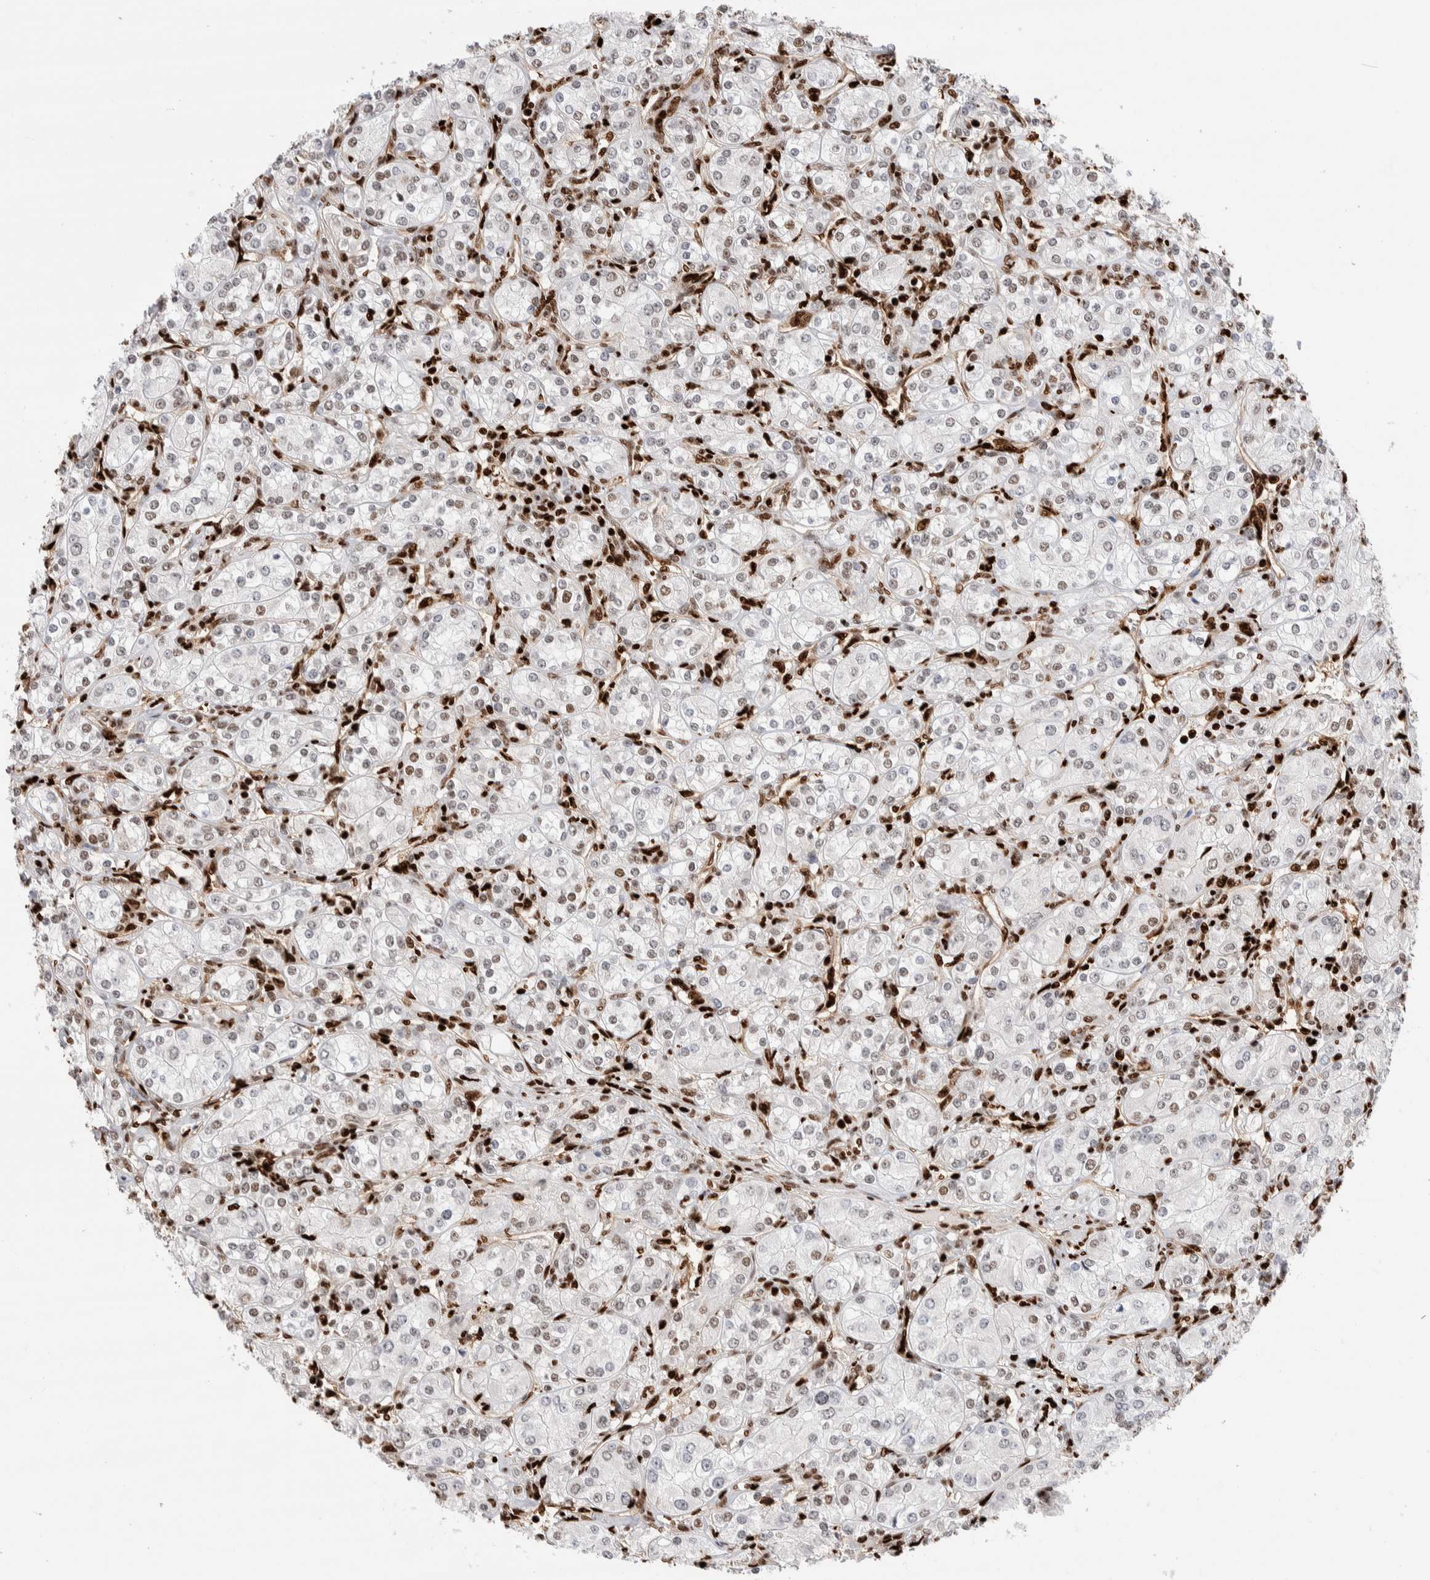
{"staining": {"intensity": "moderate", "quantity": "25%-75%", "location": "nuclear"}, "tissue": "renal cancer", "cell_type": "Tumor cells", "image_type": "cancer", "snomed": [{"axis": "morphology", "description": "Adenocarcinoma, NOS"}, {"axis": "topography", "description": "Kidney"}], "caption": "Protein expression analysis of human renal adenocarcinoma reveals moderate nuclear expression in about 25%-75% of tumor cells.", "gene": "RNASEK-C17orf49", "patient": {"sex": "male", "age": 77}}